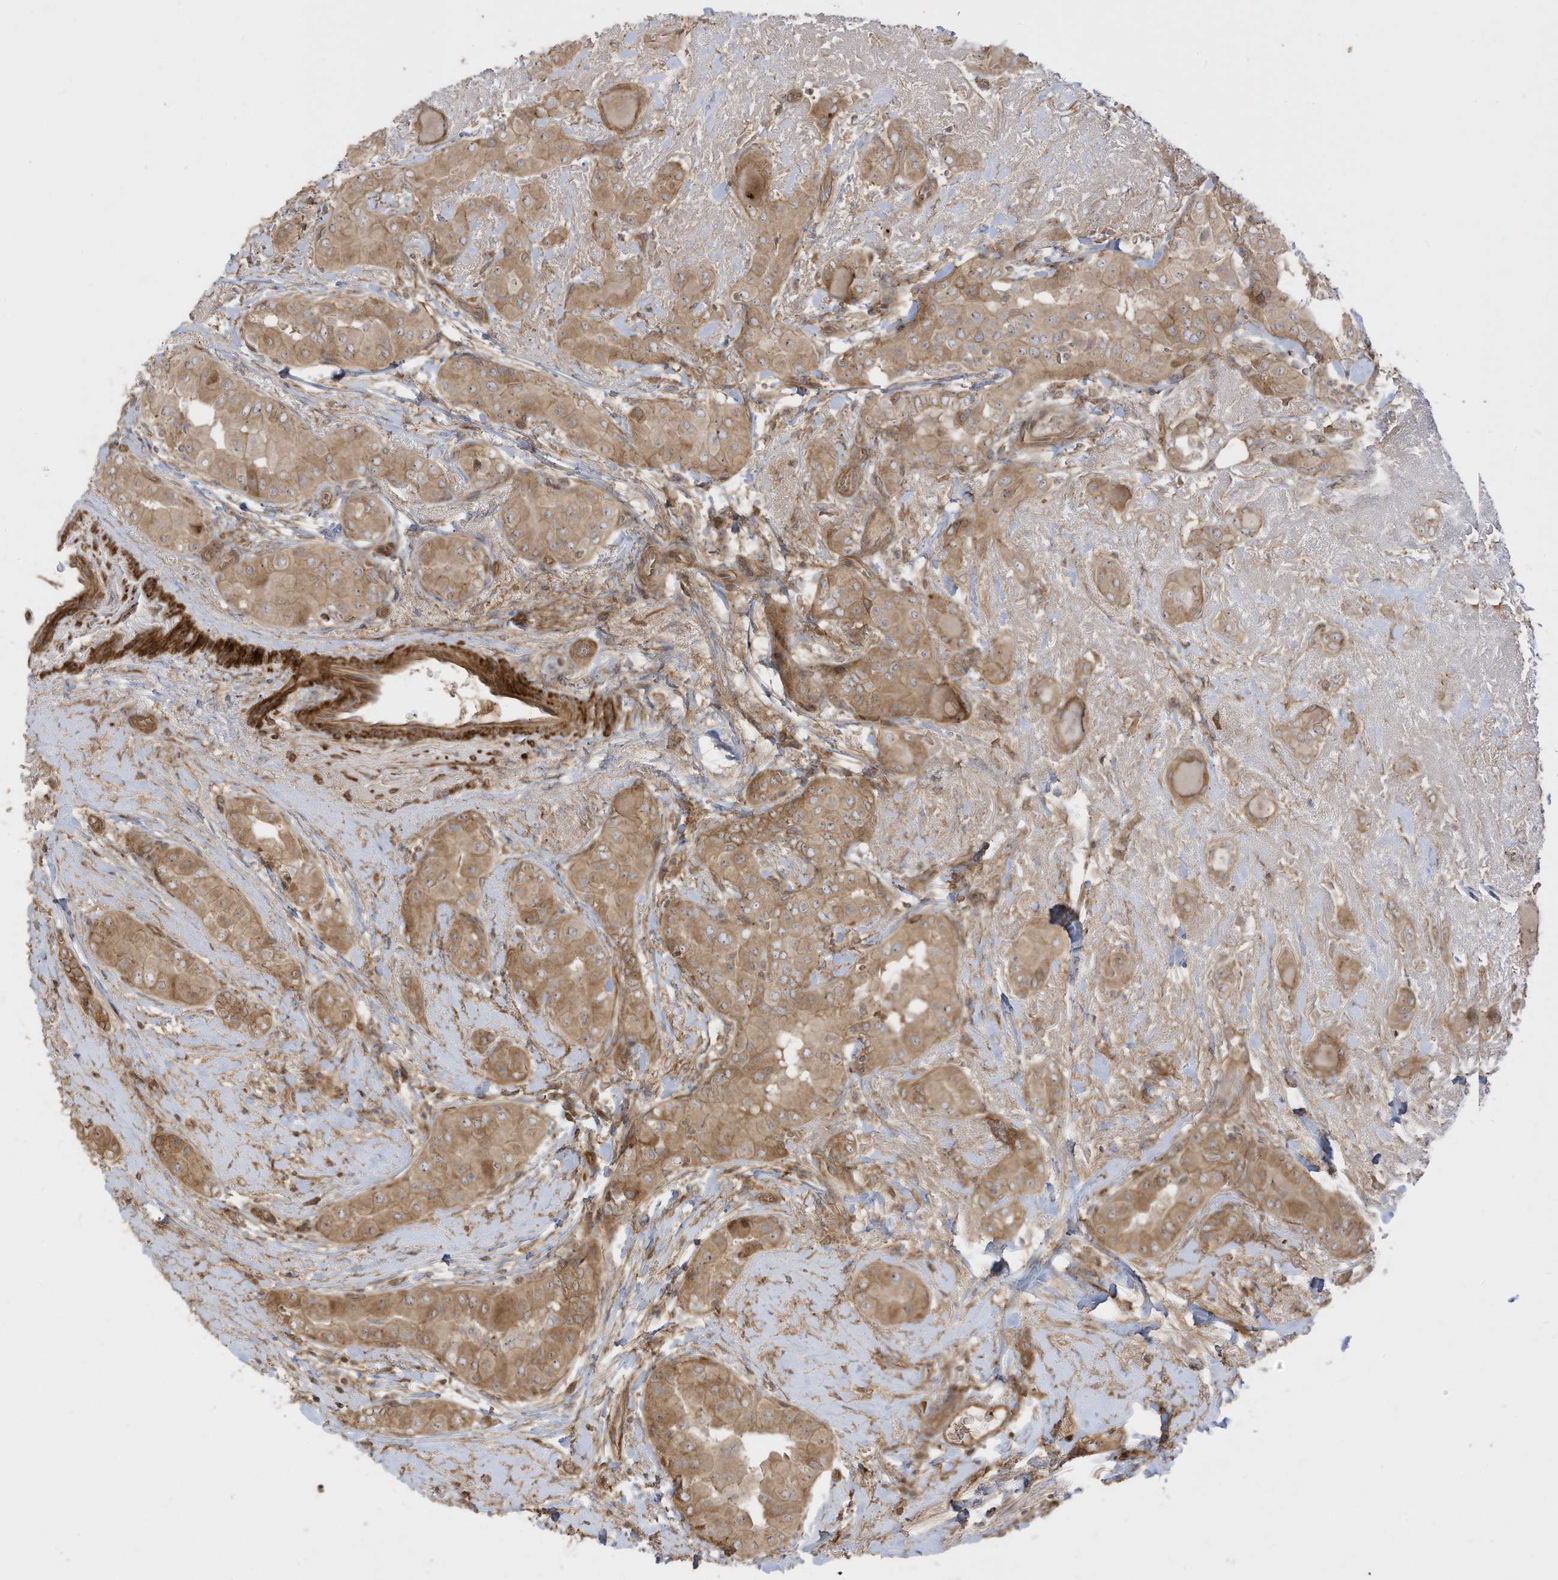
{"staining": {"intensity": "moderate", "quantity": ">75%", "location": "cytoplasmic/membranous"}, "tissue": "thyroid cancer", "cell_type": "Tumor cells", "image_type": "cancer", "snomed": [{"axis": "morphology", "description": "Papillary adenocarcinoma, NOS"}, {"axis": "topography", "description": "Thyroid gland"}], "caption": "DAB (3,3'-diaminobenzidine) immunohistochemical staining of thyroid cancer exhibits moderate cytoplasmic/membranous protein positivity in approximately >75% of tumor cells.", "gene": "ENTR1", "patient": {"sex": "male", "age": 33}}